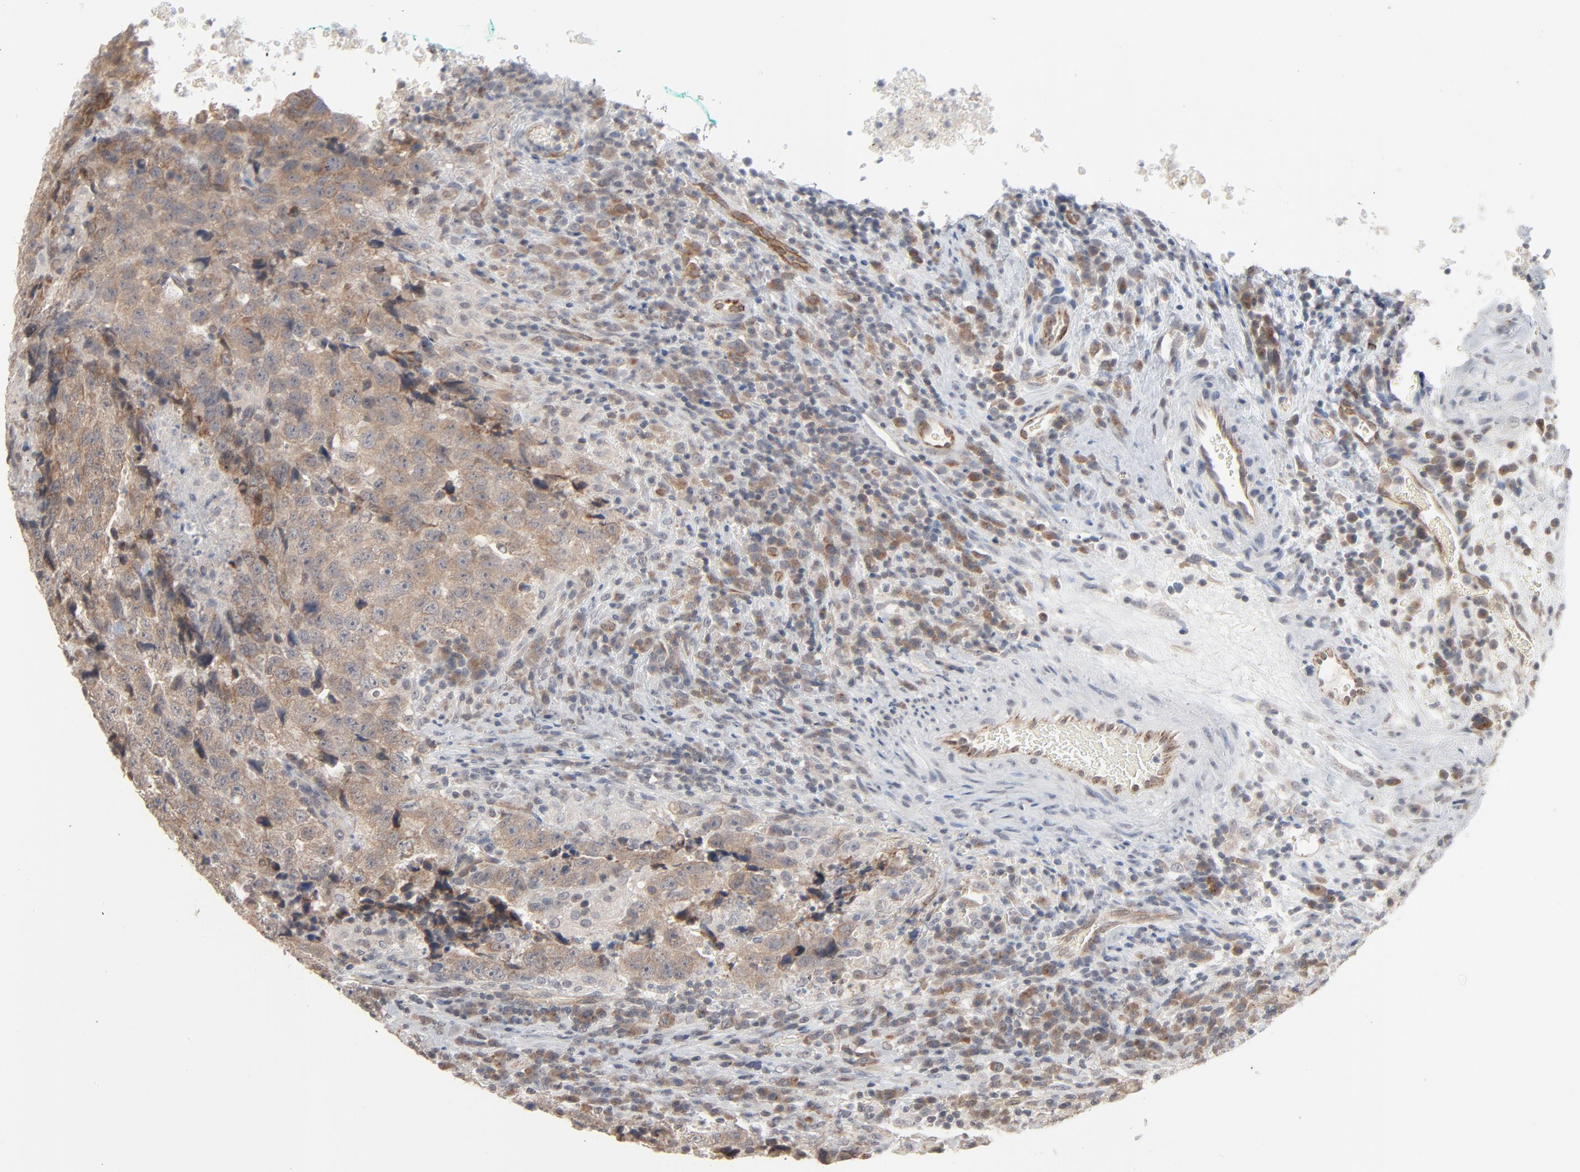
{"staining": {"intensity": "weak", "quantity": ">75%", "location": "cytoplasmic/membranous"}, "tissue": "testis cancer", "cell_type": "Tumor cells", "image_type": "cancer", "snomed": [{"axis": "morphology", "description": "Necrosis, NOS"}, {"axis": "morphology", "description": "Carcinoma, Embryonal, NOS"}, {"axis": "topography", "description": "Testis"}], "caption": "A brown stain highlights weak cytoplasmic/membranous expression of a protein in embryonal carcinoma (testis) tumor cells. (brown staining indicates protein expression, while blue staining denotes nuclei).", "gene": "ITPR3", "patient": {"sex": "male", "age": 19}}